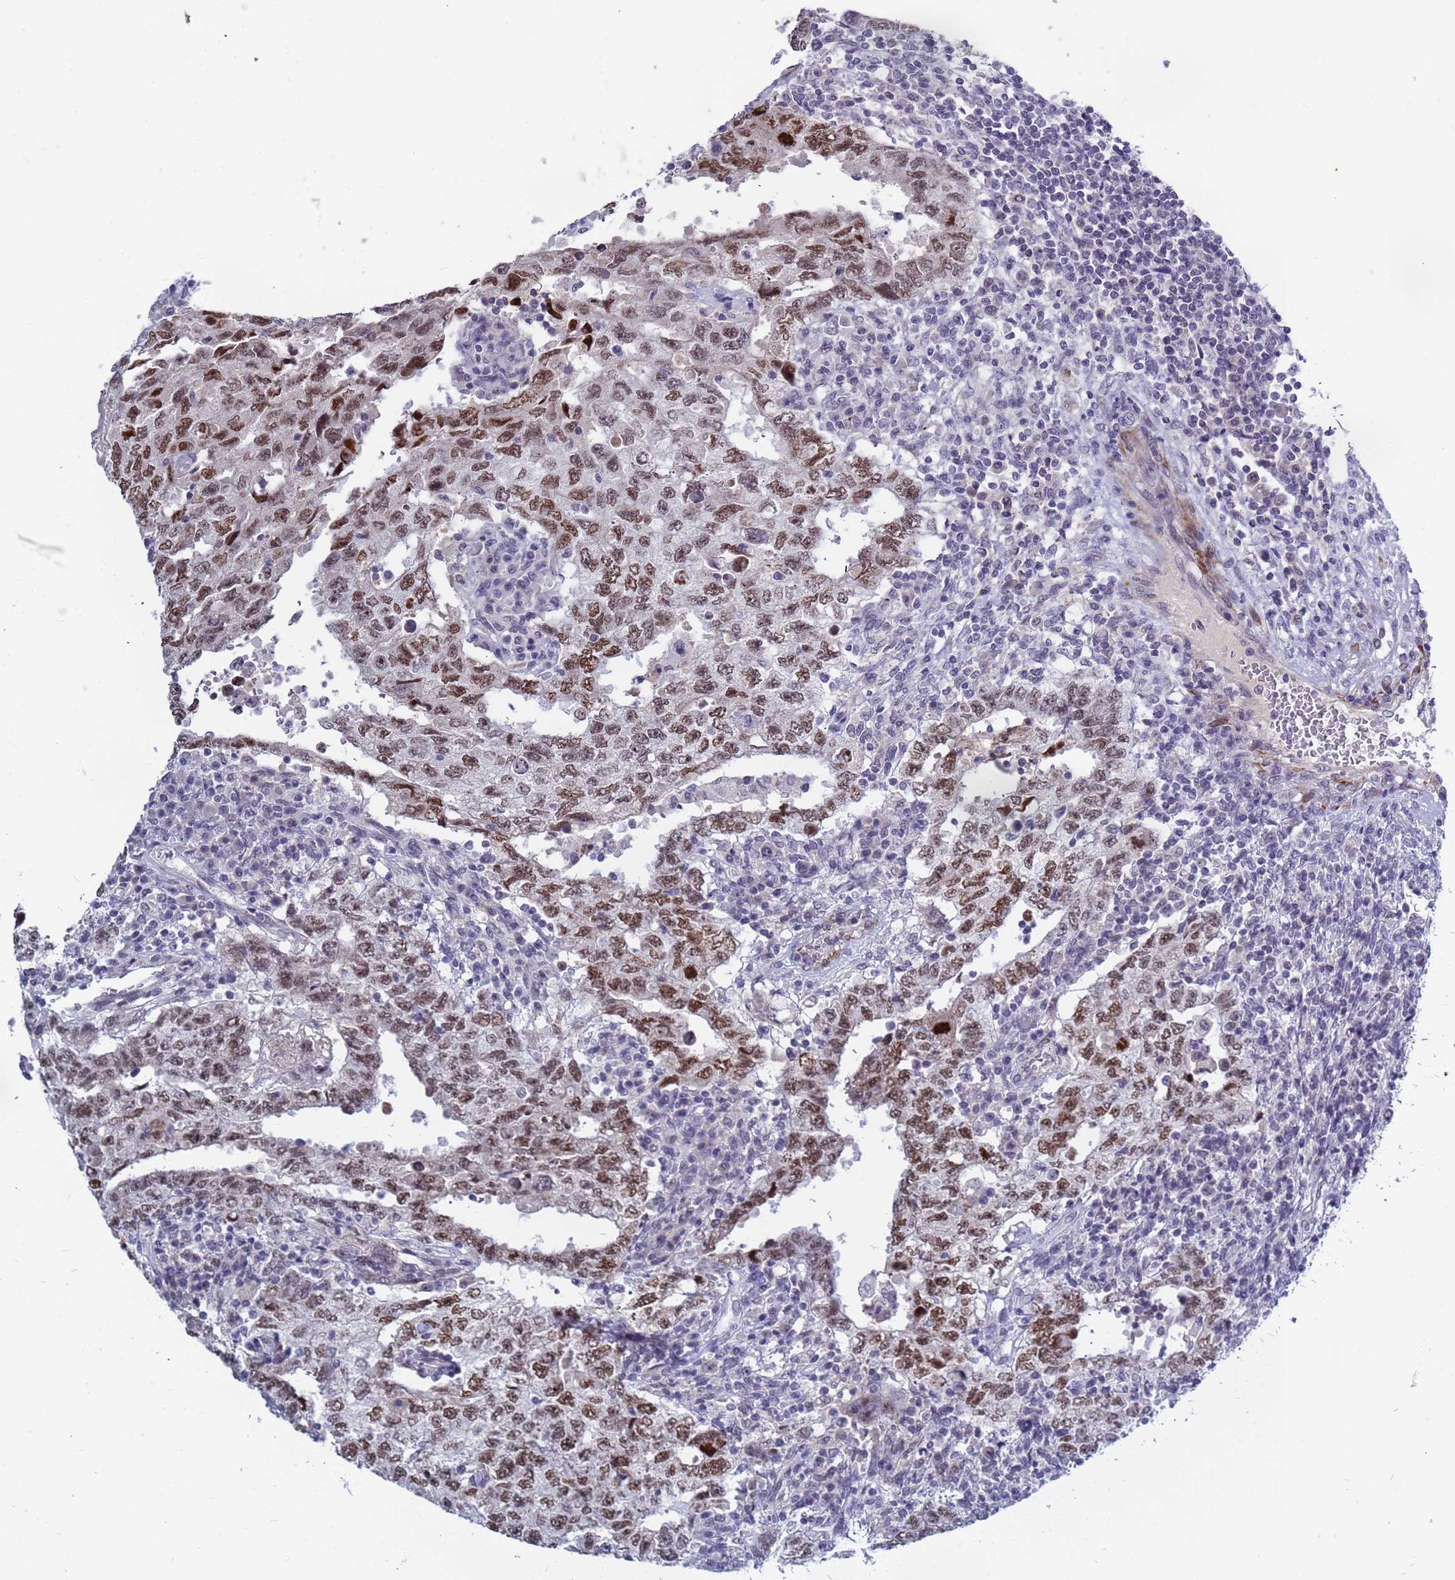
{"staining": {"intensity": "moderate", "quantity": ">75%", "location": "nuclear"}, "tissue": "testis cancer", "cell_type": "Tumor cells", "image_type": "cancer", "snomed": [{"axis": "morphology", "description": "Carcinoma, Embryonal, NOS"}, {"axis": "topography", "description": "Testis"}], "caption": "Immunohistochemical staining of human testis cancer shows moderate nuclear protein expression in about >75% of tumor cells. (brown staining indicates protein expression, while blue staining denotes nuclei).", "gene": "CXorf65", "patient": {"sex": "male", "age": 26}}